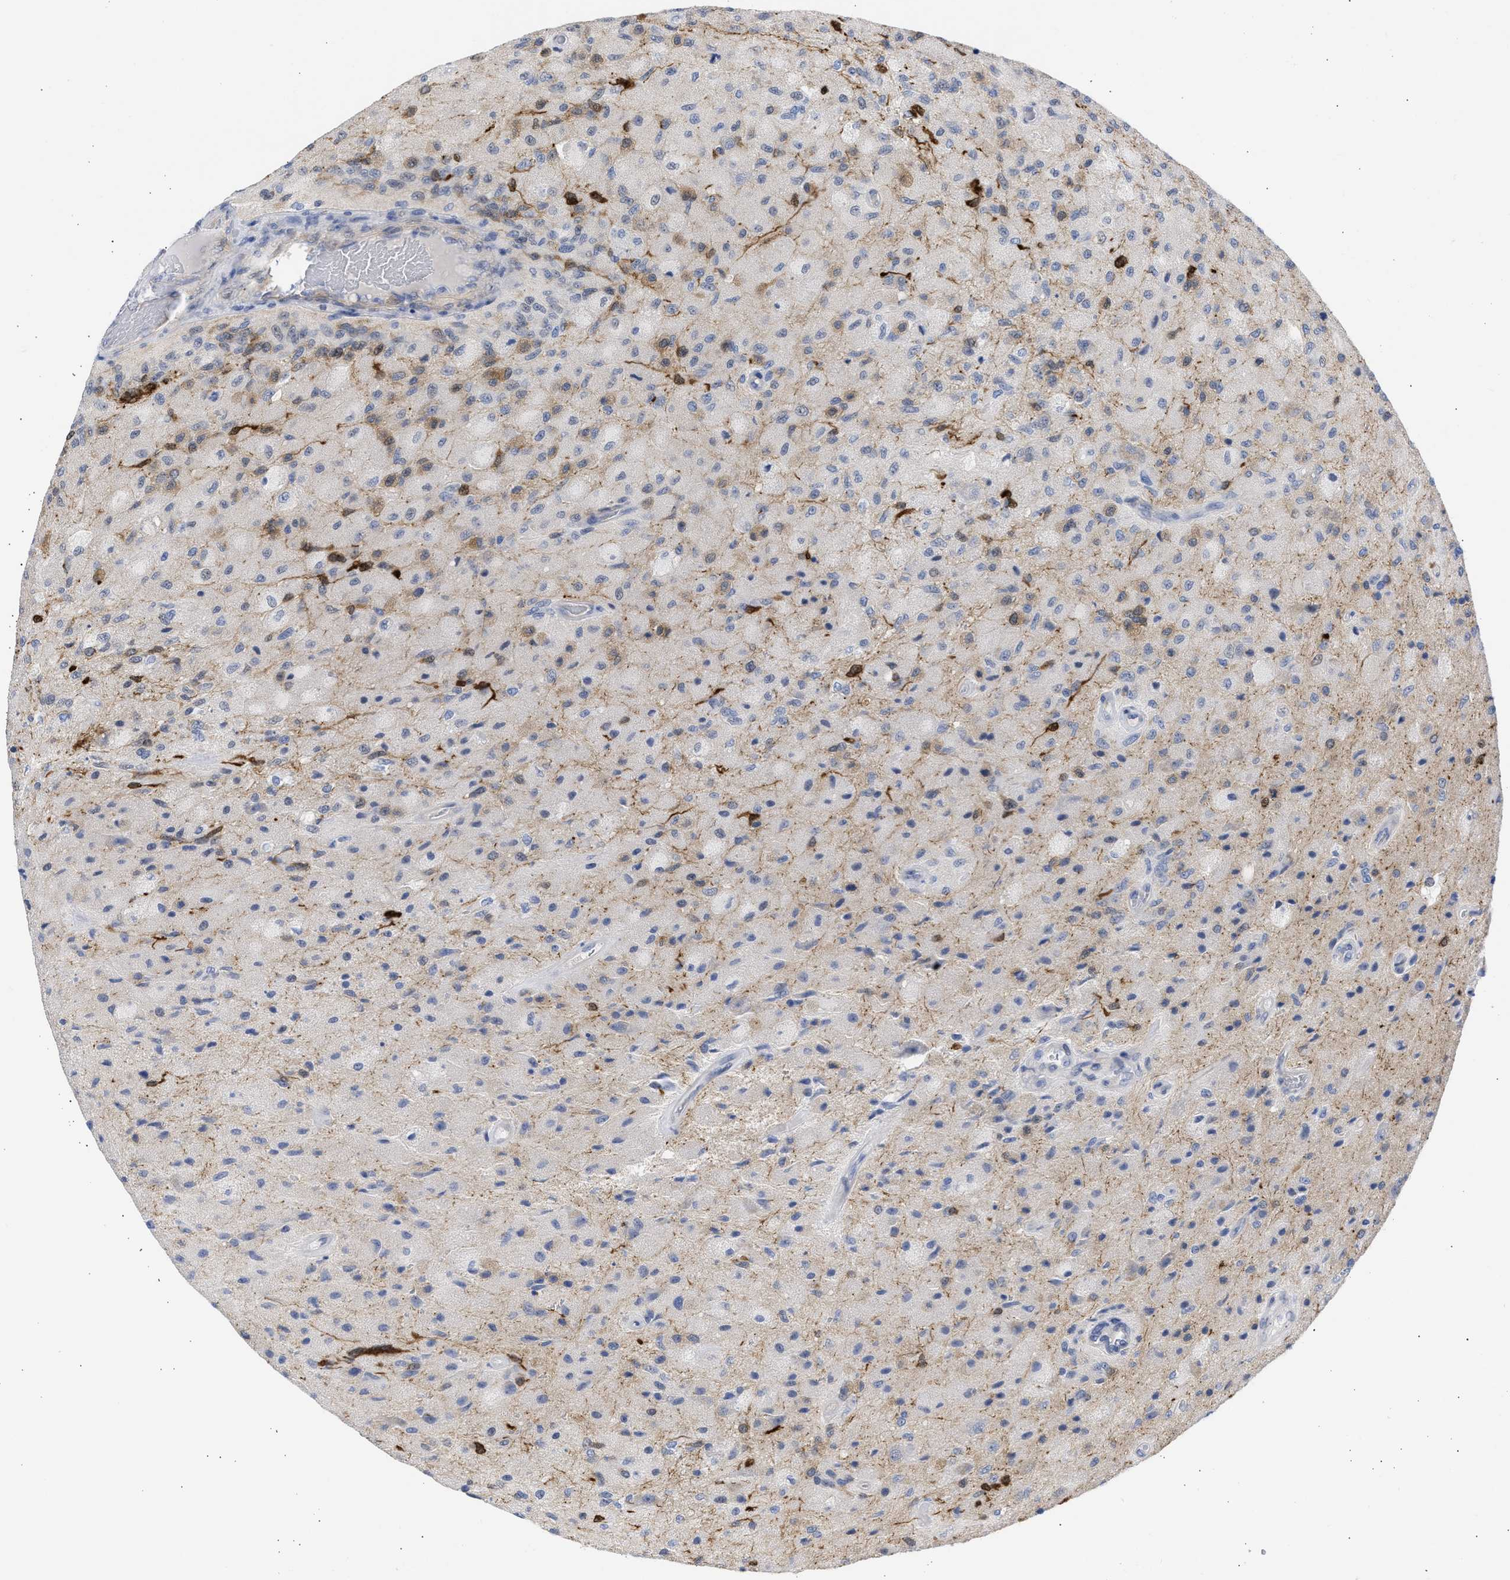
{"staining": {"intensity": "weak", "quantity": "<25%", "location": "nuclear"}, "tissue": "glioma", "cell_type": "Tumor cells", "image_type": "cancer", "snomed": [{"axis": "morphology", "description": "Normal tissue, NOS"}, {"axis": "morphology", "description": "Glioma, malignant, High grade"}, {"axis": "topography", "description": "Cerebral cortex"}], "caption": "High-grade glioma (malignant) stained for a protein using immunohistochemistry (IHC) reveals no expression tumor cells.", "gene": "THRA", "patient": {"sex": "male", "age": 77}}